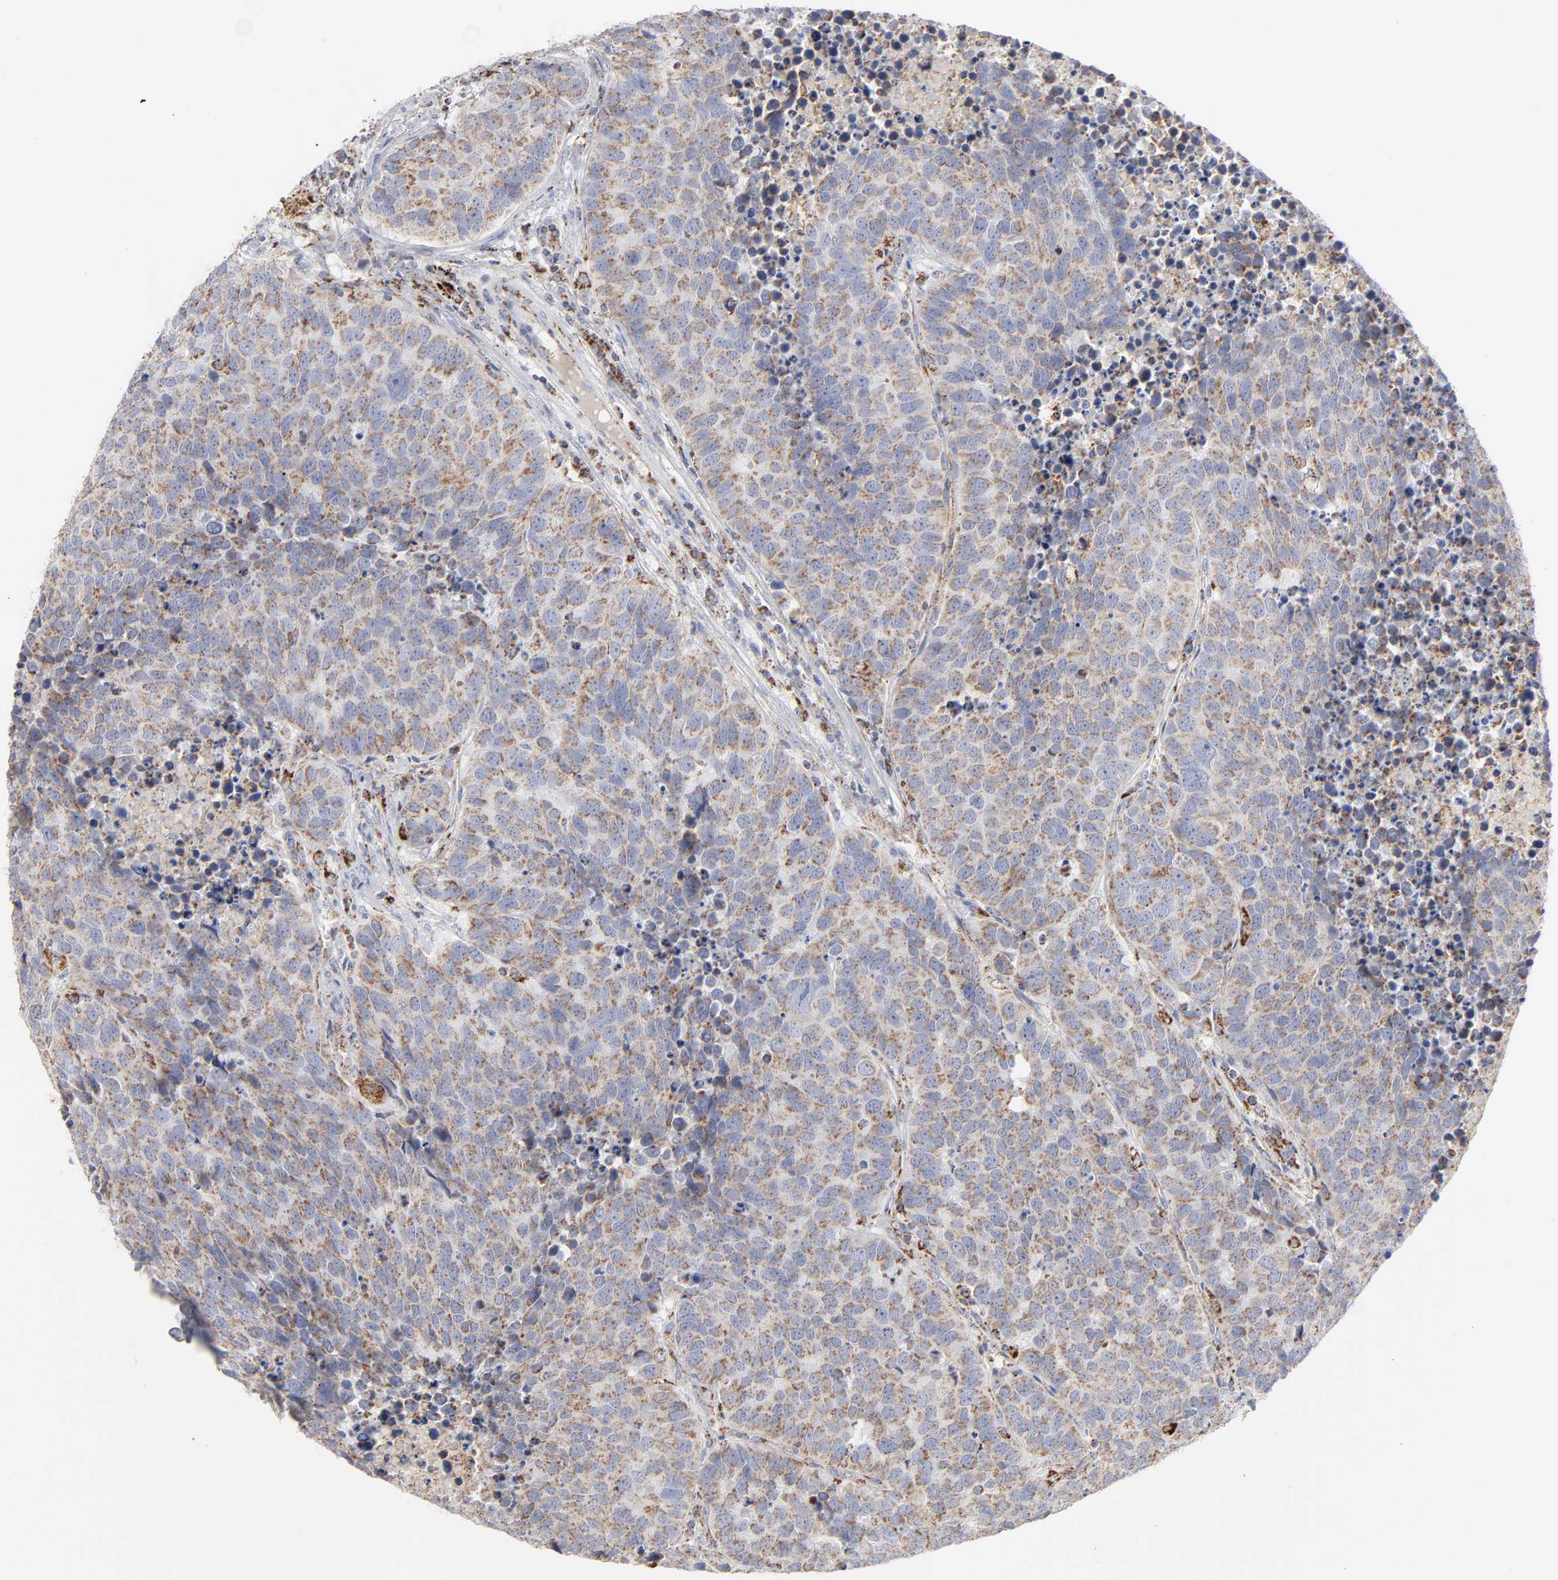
{"staining": {"intensity": "moderate", "quantity": ">75%", "location": "cytoplasmic/membranous"}, "tissue": "carcinoid", "cell_type": "Tumor cells", "image_type": "cancer", "snomed": [{"axis": "morphology", "description": "Carcinoid, malignant, NOS"}, {"axis": "topography", "description": "Lung"}], "caption": "Immunohistochemical staining of human carcinoid shows medium levels of moderate cytoplasmic/membranous expression in approximately >75% of tumor cells. (brown staining indicates protein expression, while blue staining denotes nuclei).", "gene": "ASB3", "patient": {"sex": "male", "age": 60}}